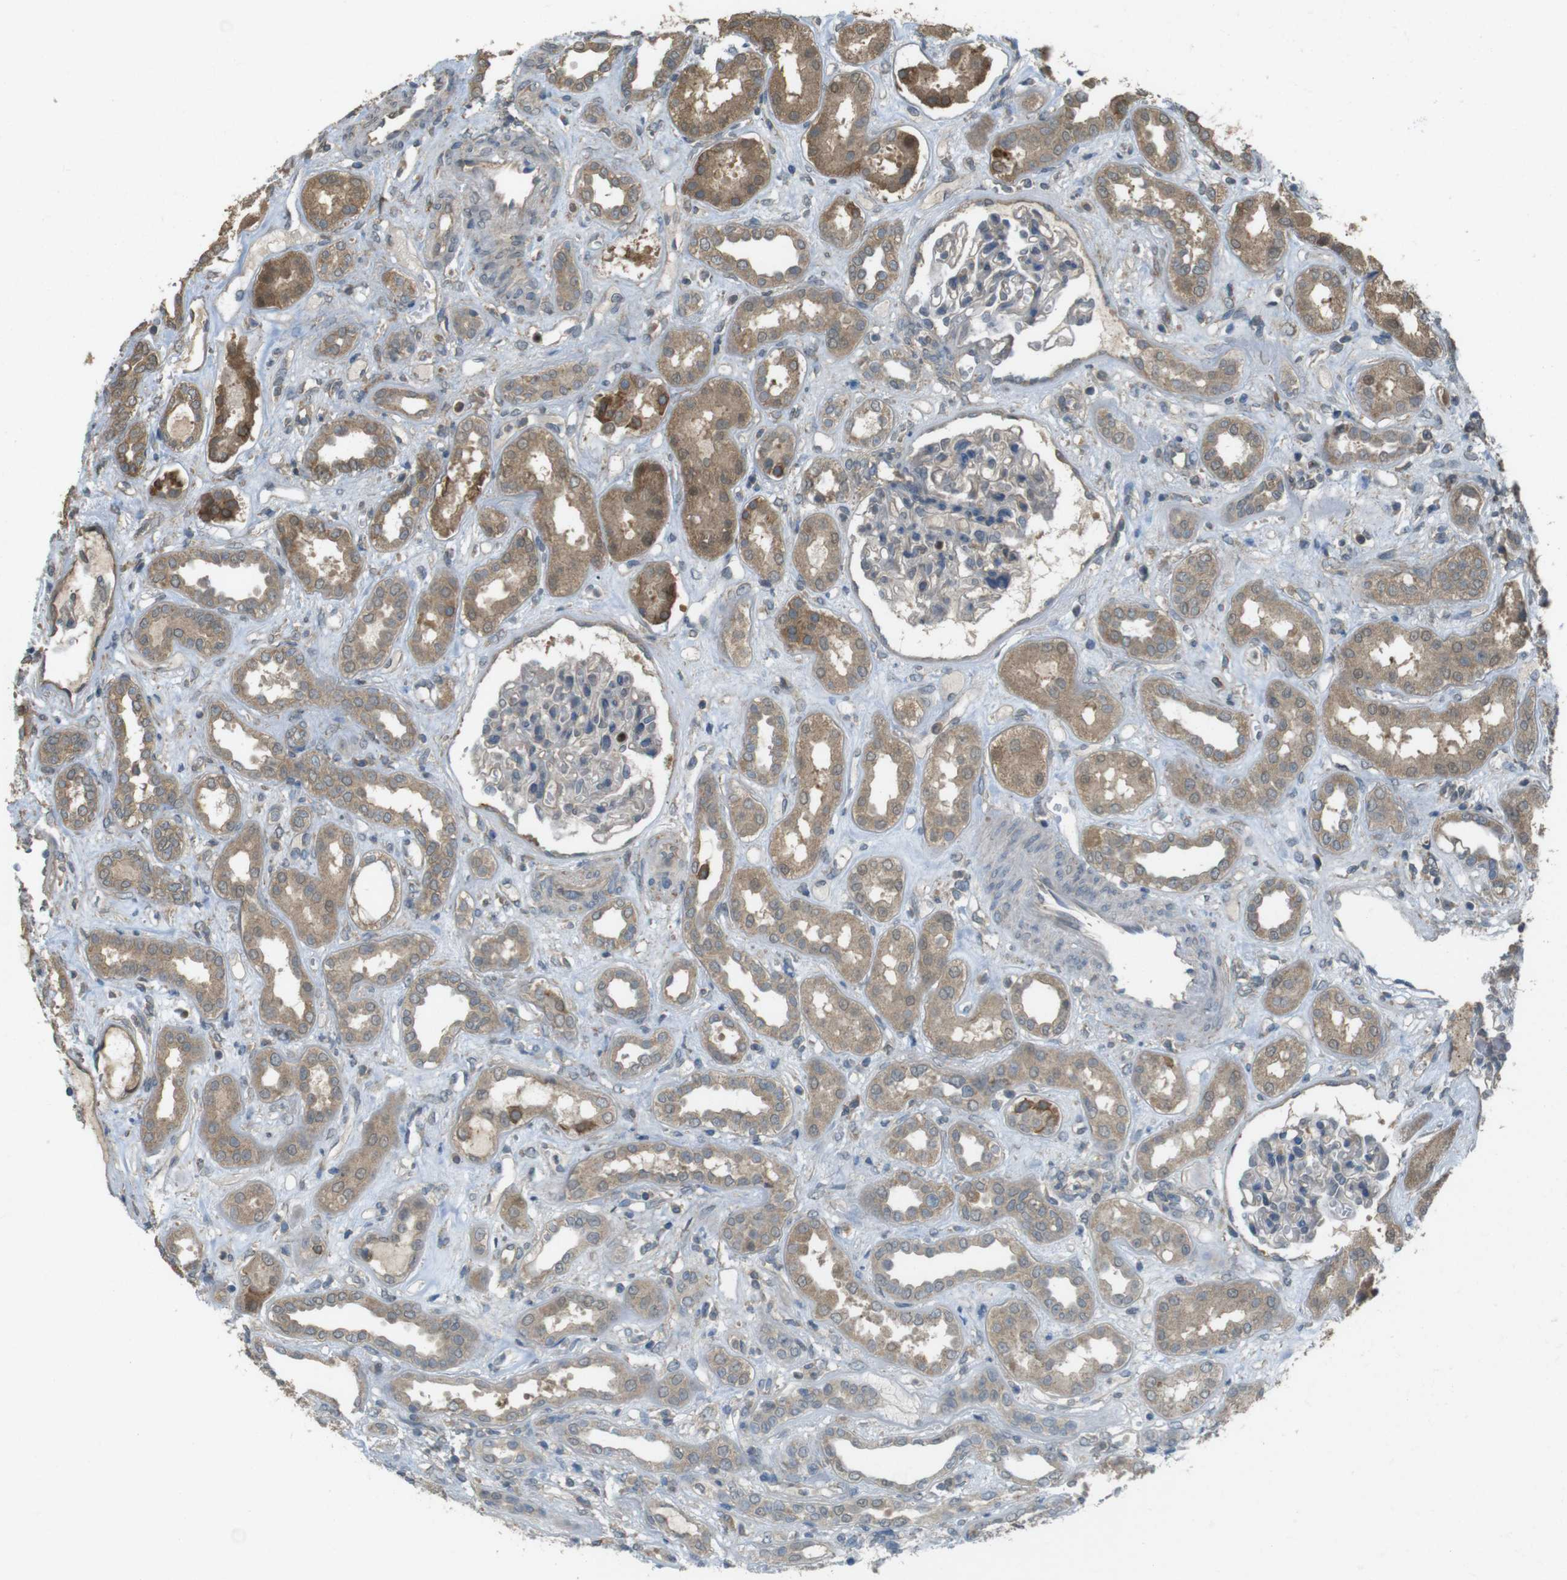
{"staining": {"intensity": "negative", "quantity": "none", "location": "none"}, "tissue": "kidney", "cell_type": "Cells in glomeruli", "image_type": "normal", "snomed": [{"axis": "morphology", "description": "Normal tissue, NOS"}, {"axis": "topography", "description": "Kidney"}], "caption": "This is a photomicrograph of immunohistochemistry (IHC) staining of unremarkable kidney, which shows no staining in cells in glomeruli. The staining was performed using DAB to visualize the protein expression in brown, while the nuclei were stained in blue with hematoxylin (Magnification: 20x).", "gene": "ZDHHC20", "patient": {"sex": "male", "age": 59}}